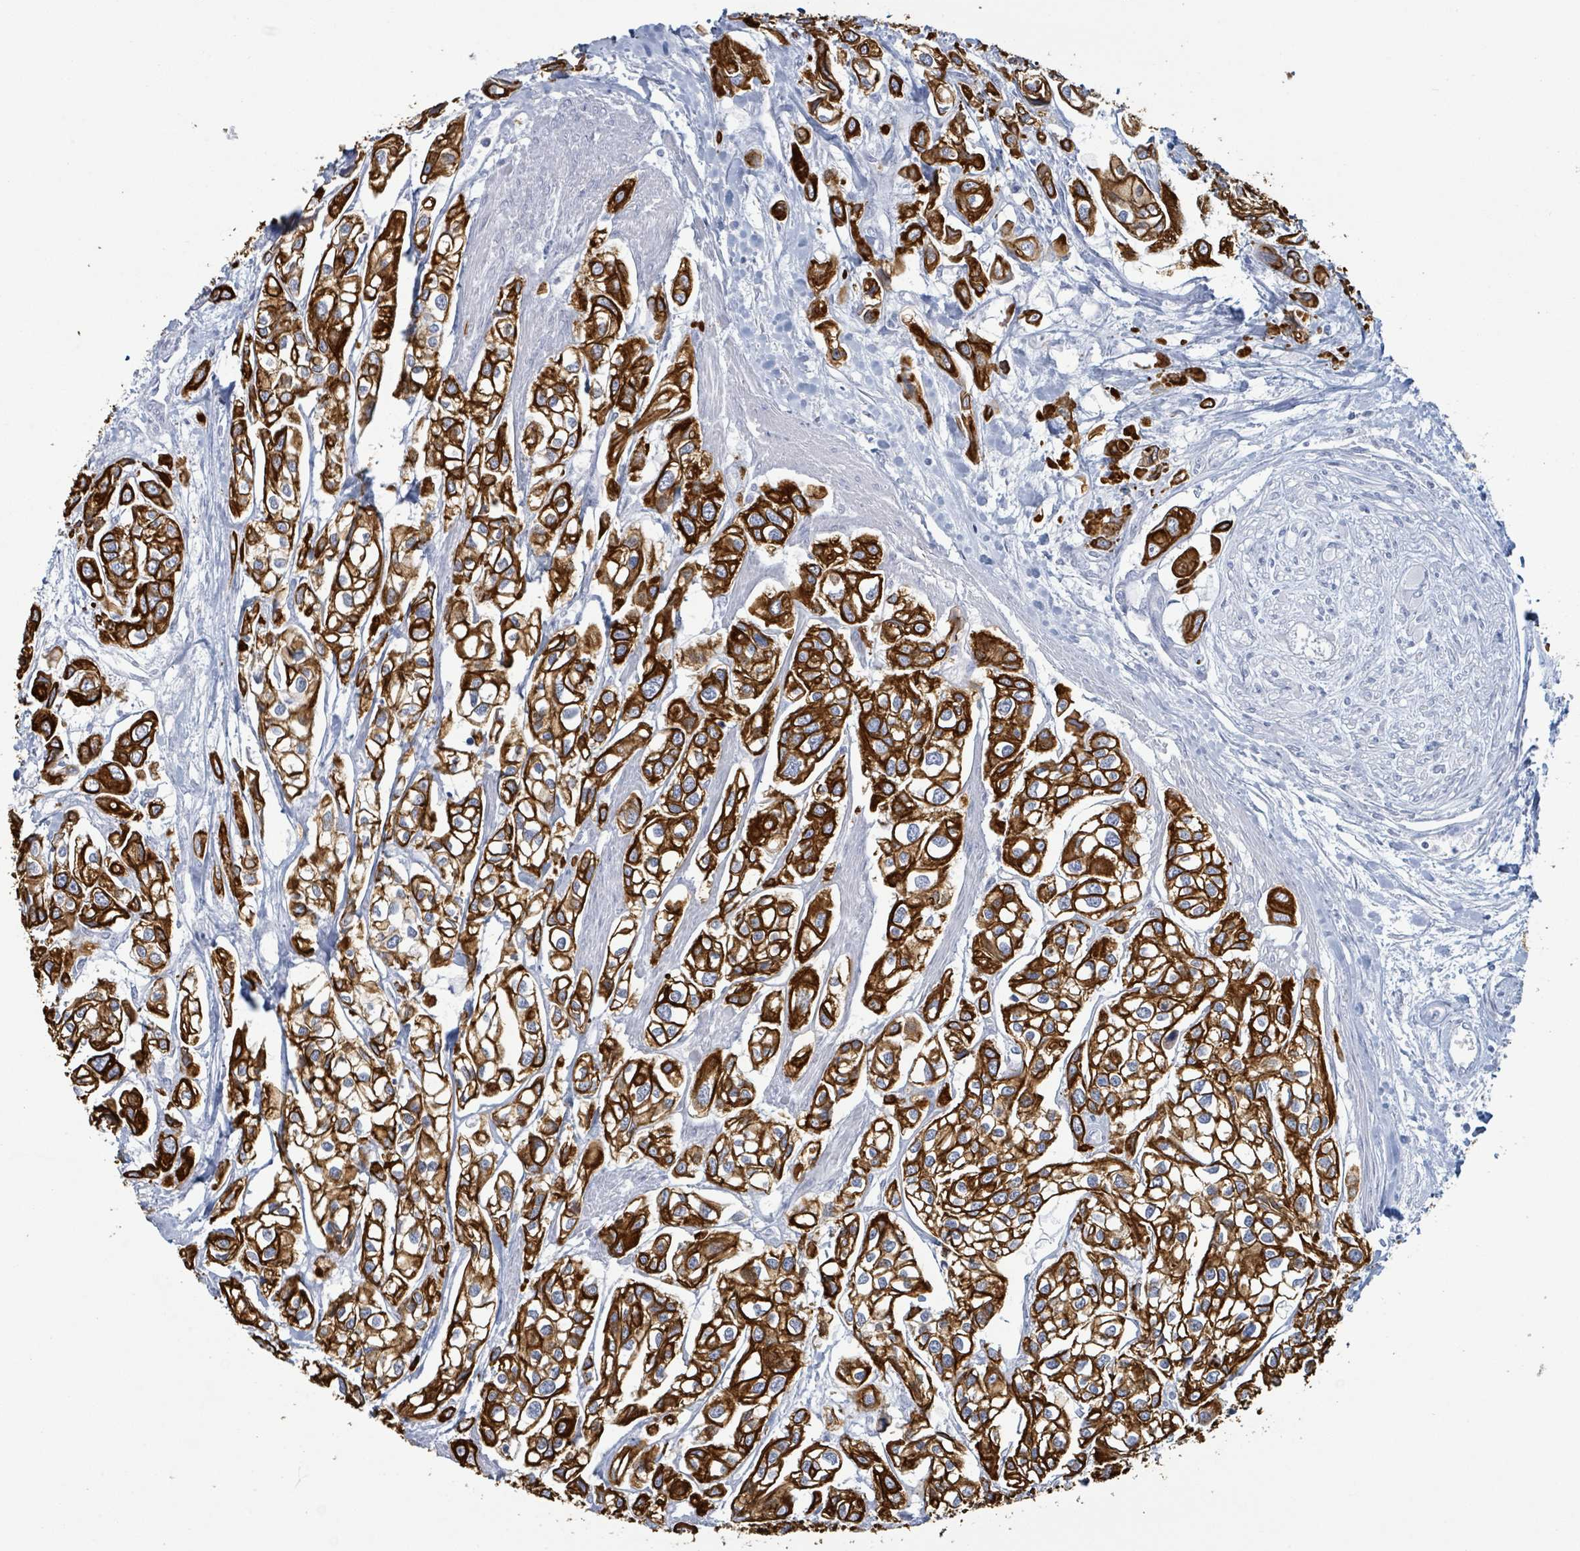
{"staining": {"intensity": "strong", "quantity": ">75%", "location": "cytoplasmic/membranous"}, "tissue": "urothelial cancer", "cell_type": "Tumor cells", "image_type": "cancer", "snomed": [{"axis": "morphology", "description": "Urothelial carcinoma, High grade"}, {"axis": "topography", "description": "Urinary bladder"}], "caption": "This is an image of immunohistochemistry (IHC) staining of urothelial cancer, which shows strong expression in the cytoplasmic/membranous of tumor cells.", "gene": "KRT8", "patient": {"sex": "male", "age": 67}}